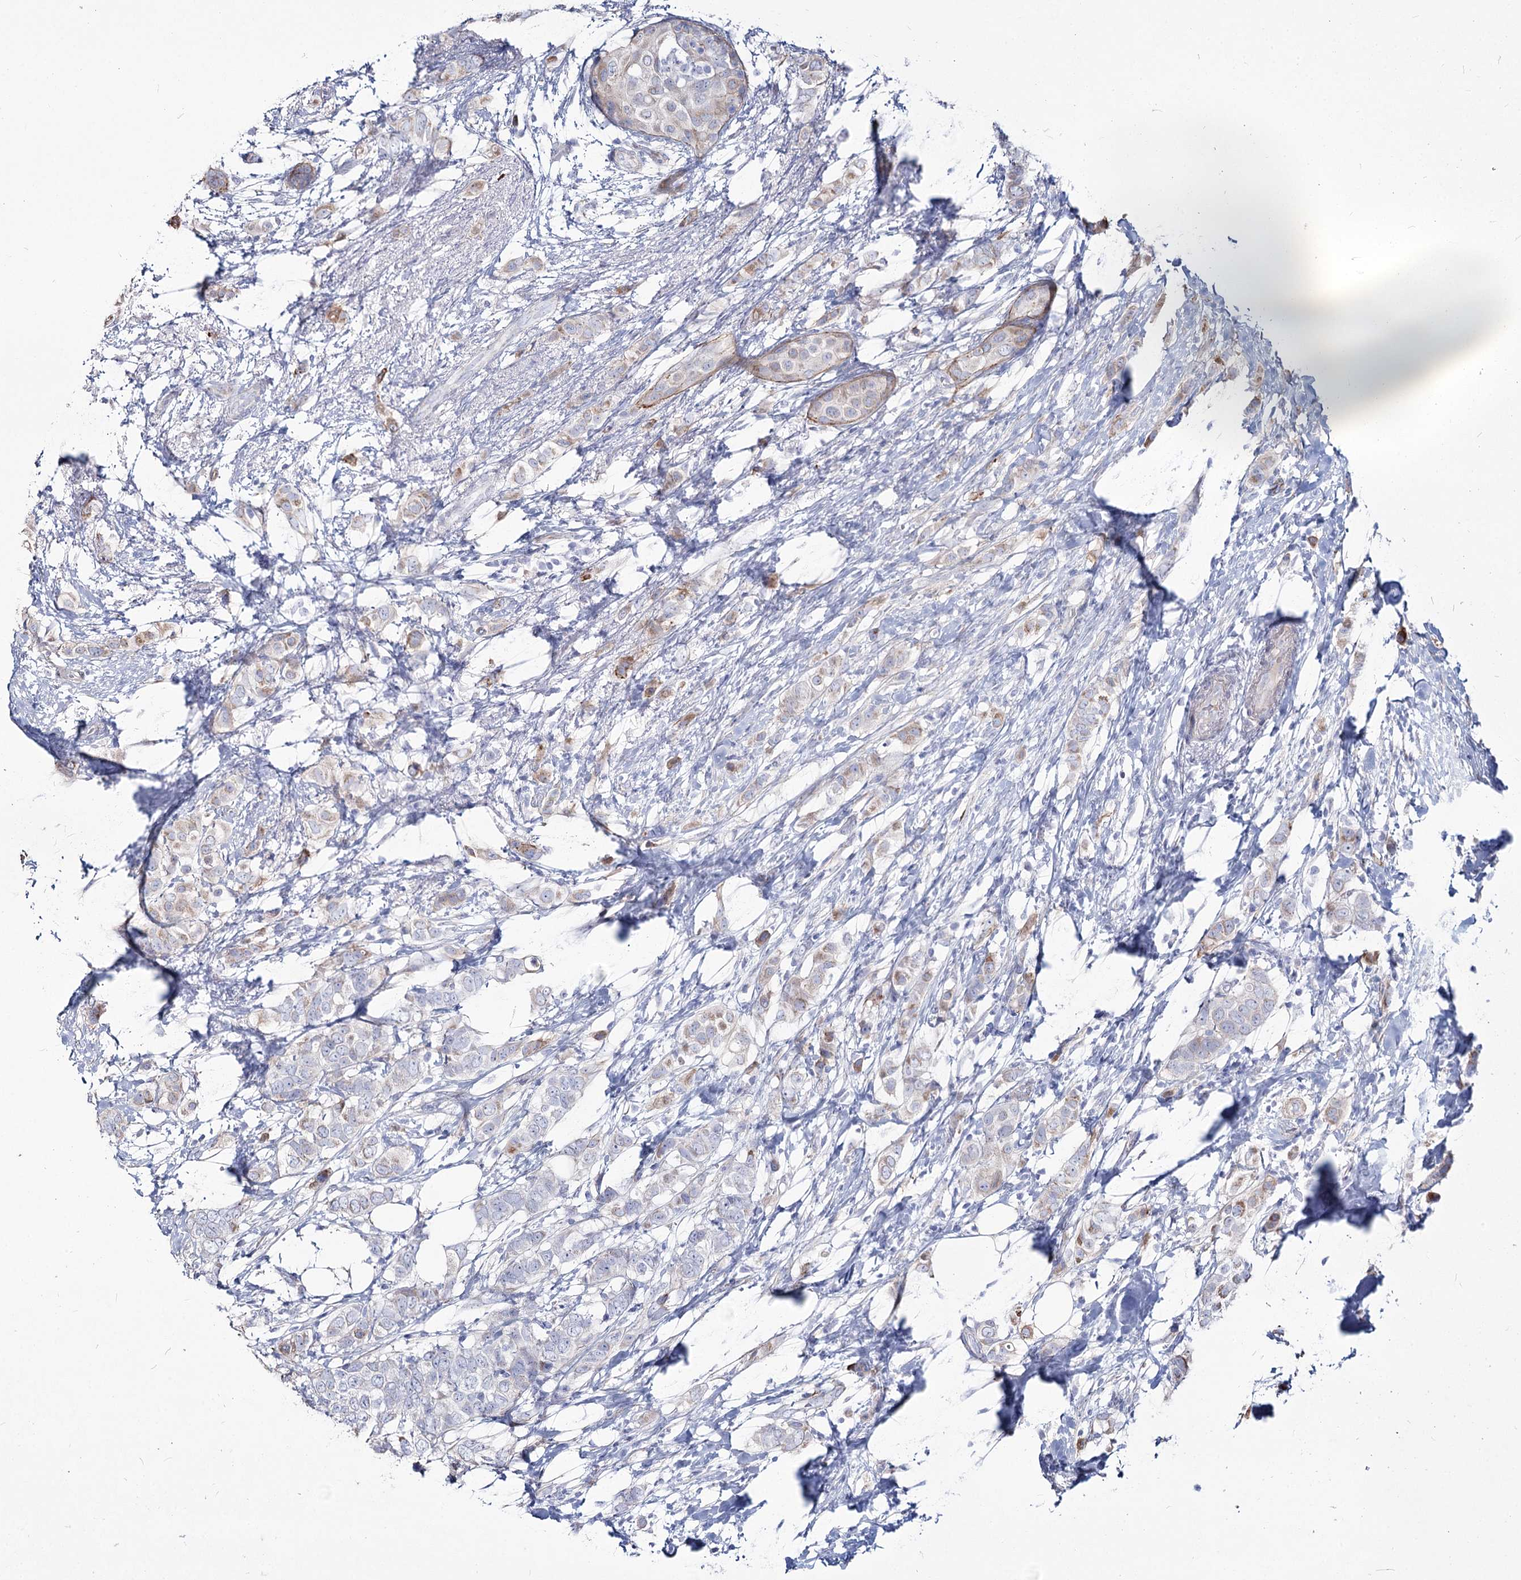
{"staining": {"intensity": "moderate", "quantity": "<25%", "location": "cytoplasmic/membranous"}, "tissue": "breast cancer", "cell_type": "Tumor cells", "image_type": "cancer", "snomed": [{"axis": "morphology", "description": "Lobular carcinoma"}, {"axis": "topography", "description": "Breast"}], "caption": "Immunohistochemistry histopathology image of human breast lobular carcinoma stained for a protein (brown), which reveals low levels of moderate cytoplasmic/membranous expression in approximately <25% of tumor cells.", "gene": "ME3", "patient": {"sex": "female", "age": 51}}